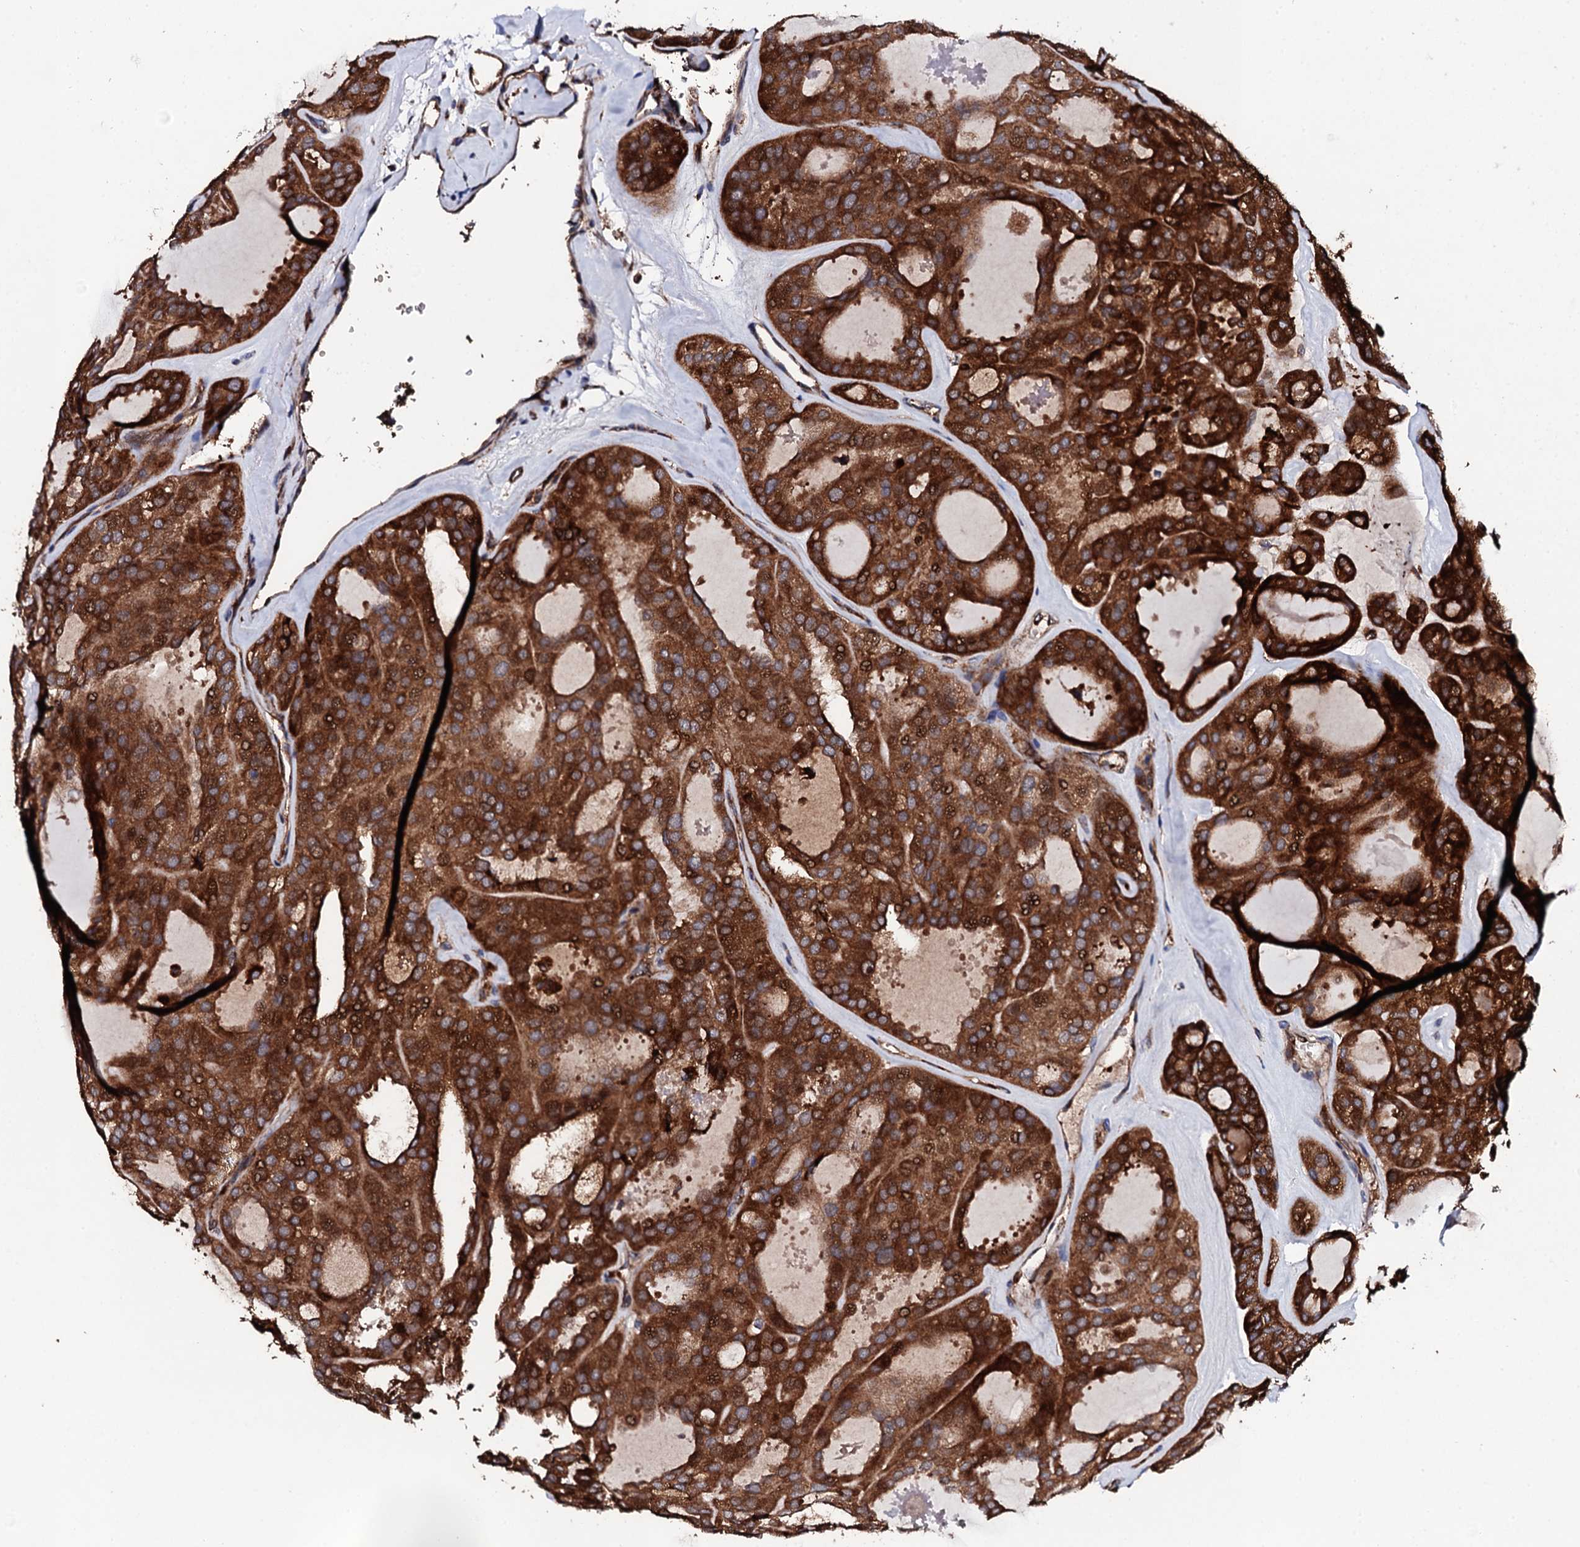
{"staining": {"intensity": "strong", "quantity": ">75%", "location": "cytoplasmic/membranous"}, "tissue": "thyroid cancer", "cell_type": "Tumor cells", "image_type": "cancer", "snomed": [{"axis": "morphology", "description": "Follicular adenoma carcinoma, NOS"}, {"axis": "topography", "description": "Thyroid gland"}], "caption": "Immunohistochemistry of human thyroid follicular adenoma carcinoma demonstrates high levels of strong cytoplasmic/membranous positivity in about >75% of tumor cells. Nuclei are stained in blue.", "gene": "LIPT2", "patient": {"sex": "male", "age": 75}}